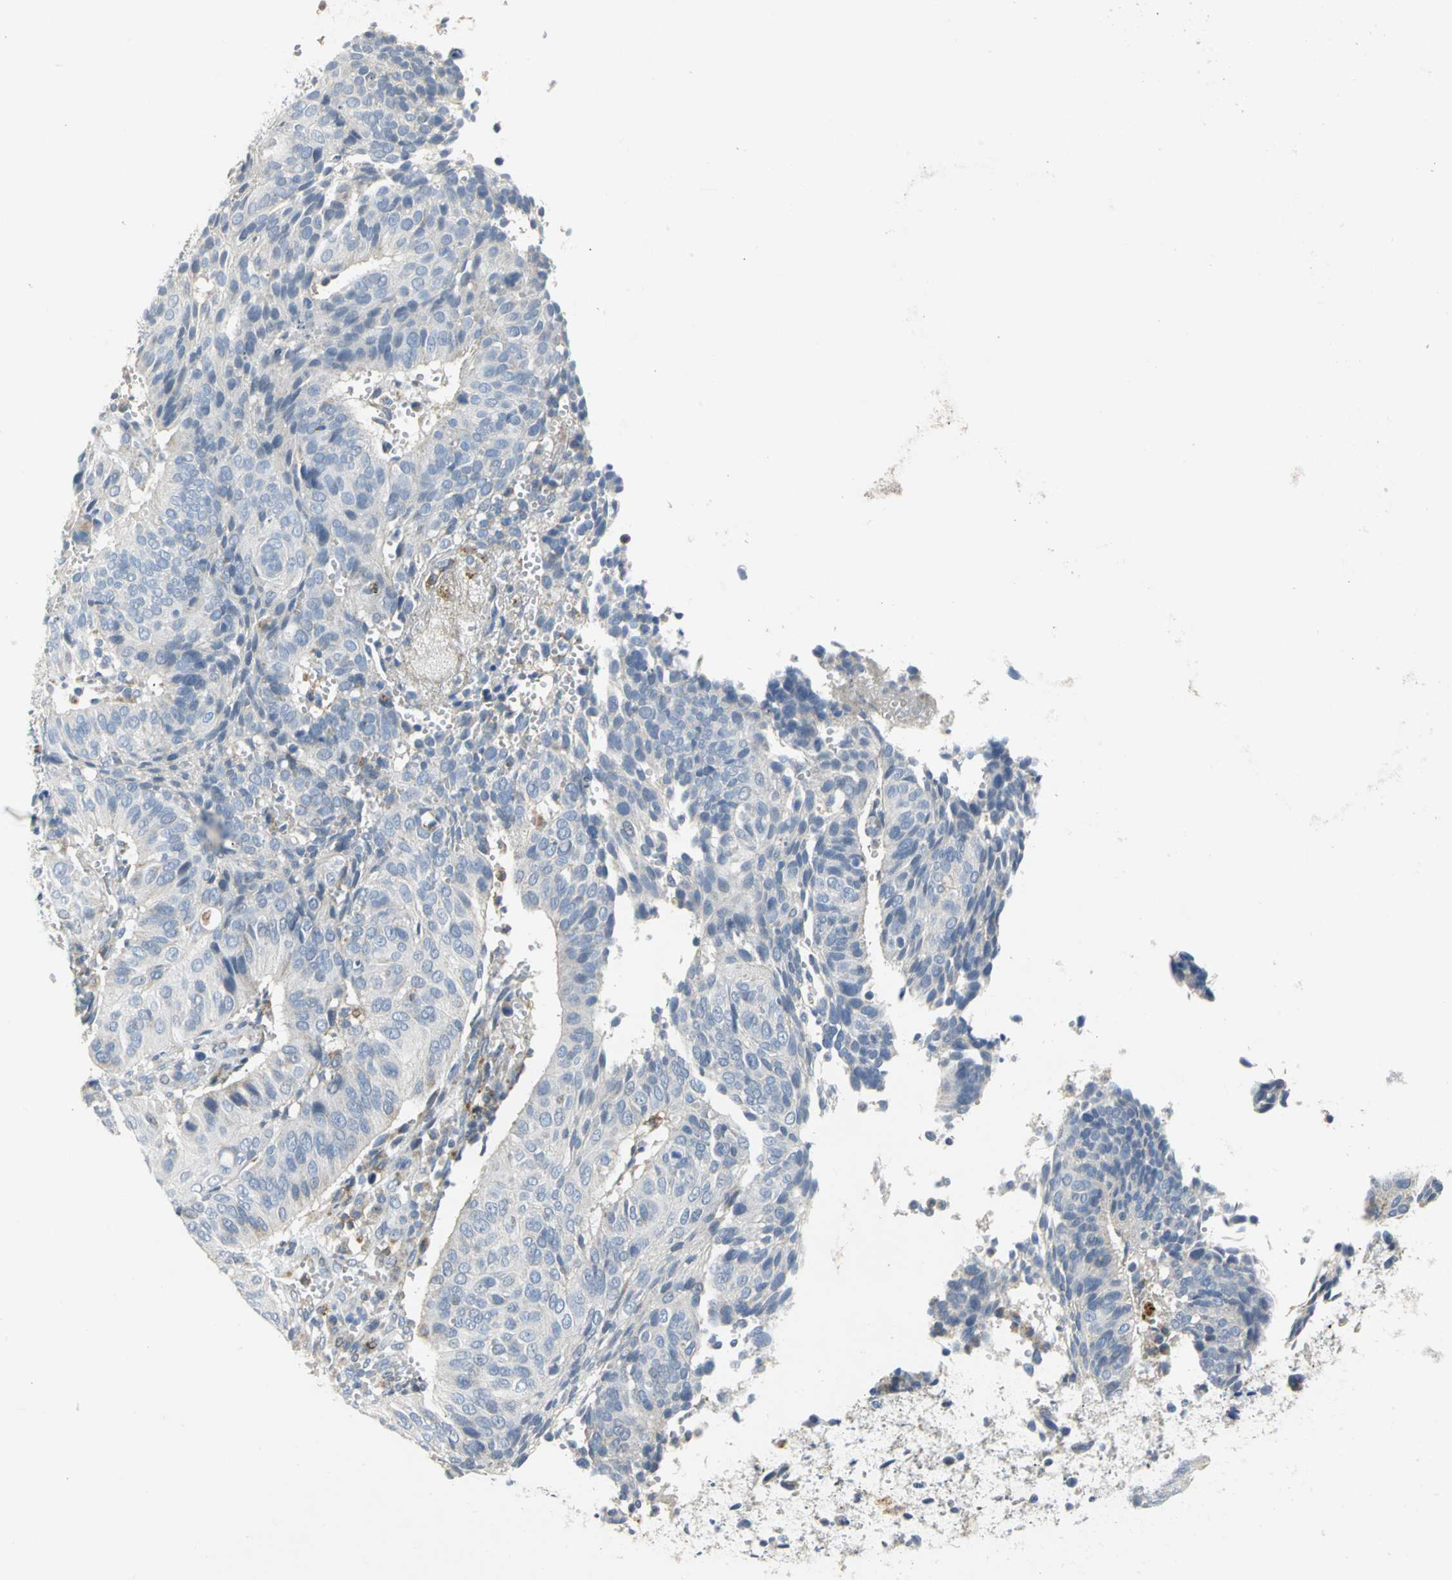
{"staining": {"intensity": "weak", "quantity": "<25%", "location": "cytoplasmic/membranous"}, "tissue": "cervical cancer", "cell_type": "Tumor cells", "image_type": "cancer", "snomed": [{"axis": "morphology", "description": "Squamous cell carcinoma, NOS"}, {"axis": "topography", "description": "Cervix"}], "caption": "Cervical squamous cell carcinoma stained for a protein using IHC shows no positivity tumor cells.", "gene": "SPPL2B", "patient": {"sex": "female", "age": 39}}